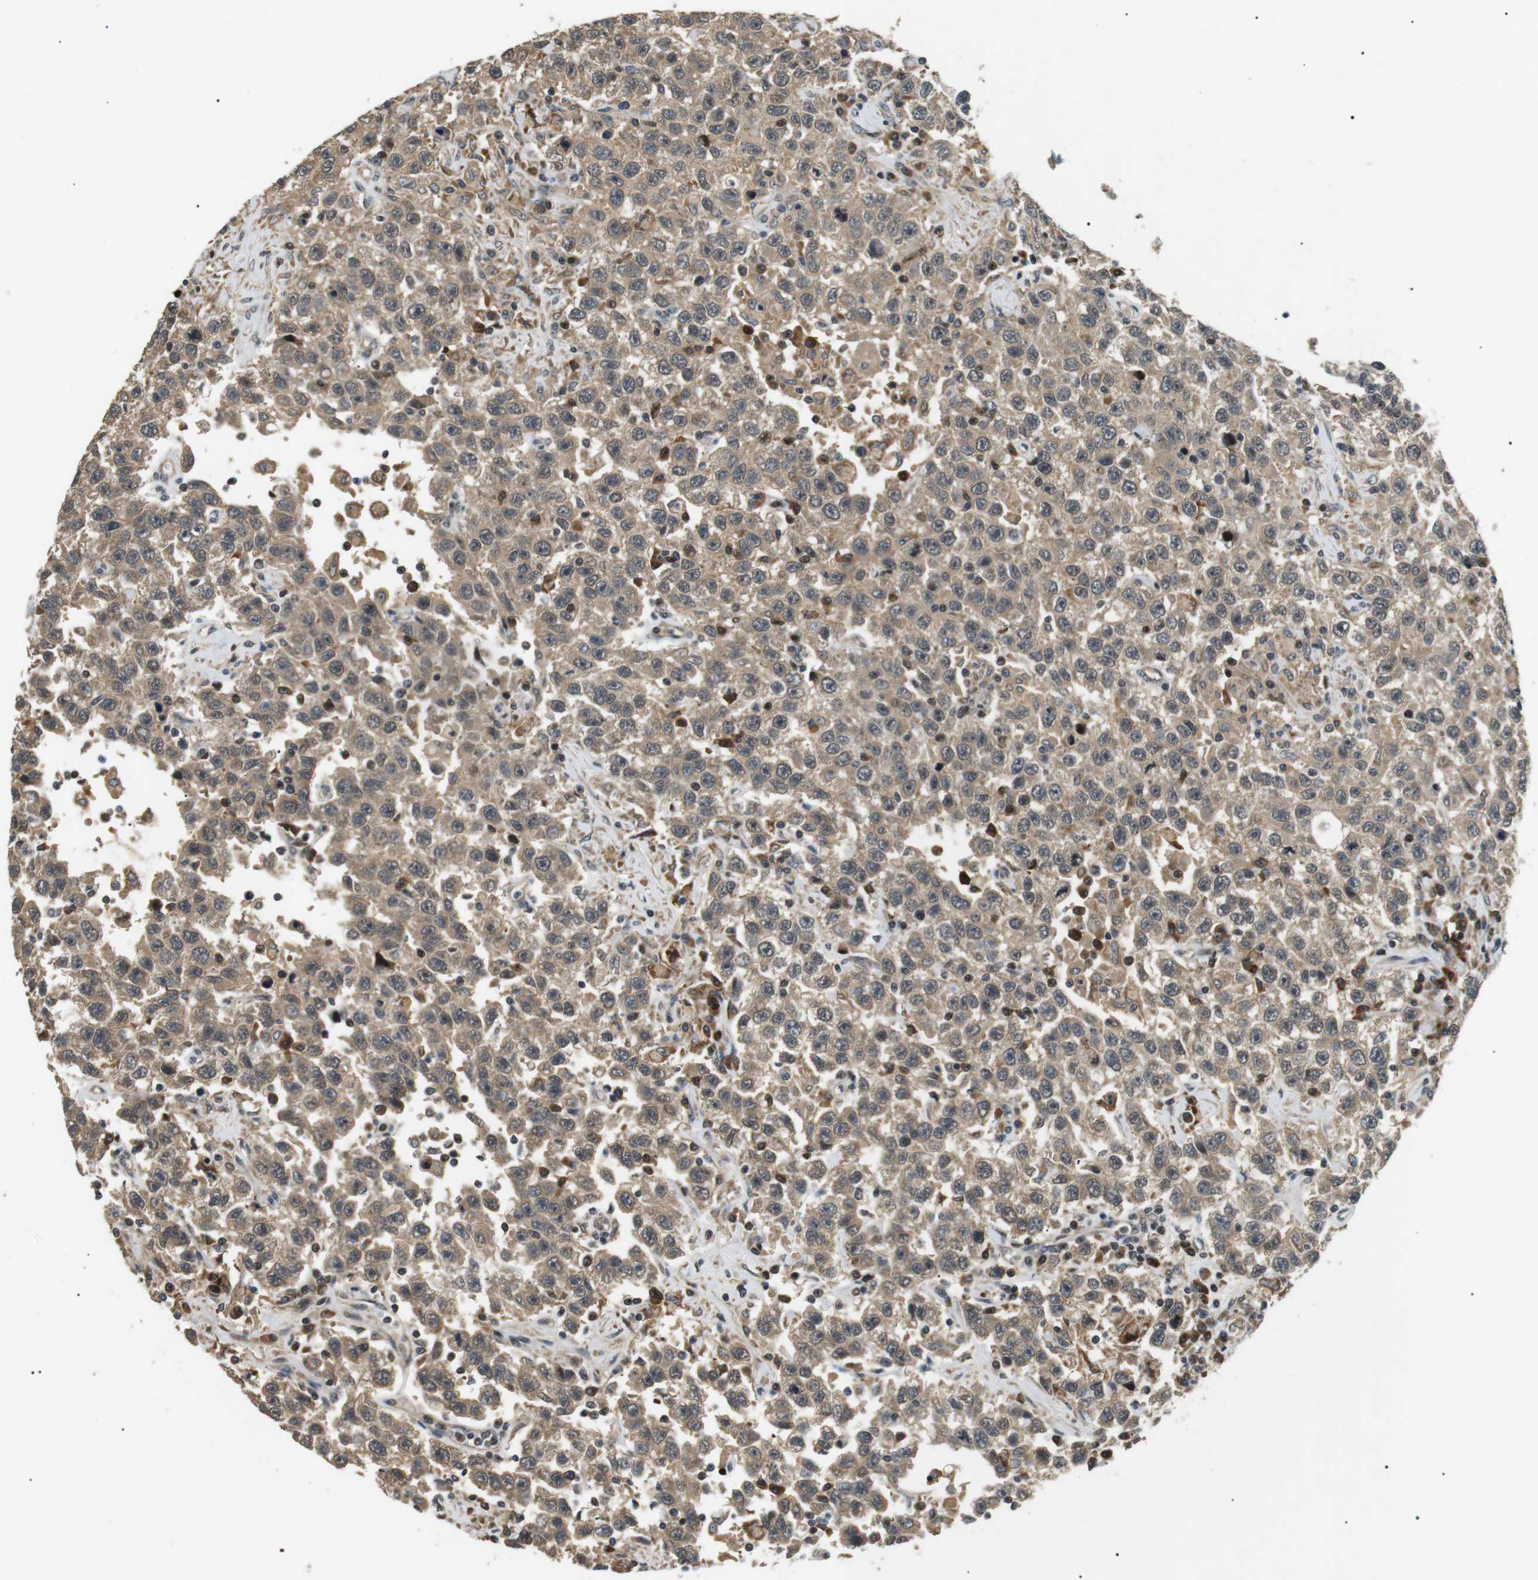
{"staining": {"intensity": "weak", "quantity": ">75%", "location": "cytoplasmic/membranous"}, "tissue": "testis cancer", "cell_type": "Tumor cells", "image_type": "cancer", "snomed": [{"axis": "morphology", "description": "Seminoma, NOS"}, {"axis": "topography", "description": "Testis"}], "caption": "Immunohistochemistry (IHC) (DAB) staining of testis cancer exhibits weak cytoplasmic/membranous protein positivity in approximately >75% of tumor cells.", "gene": "HSPA13", "patient": {"sex": "male", "age": 41}}